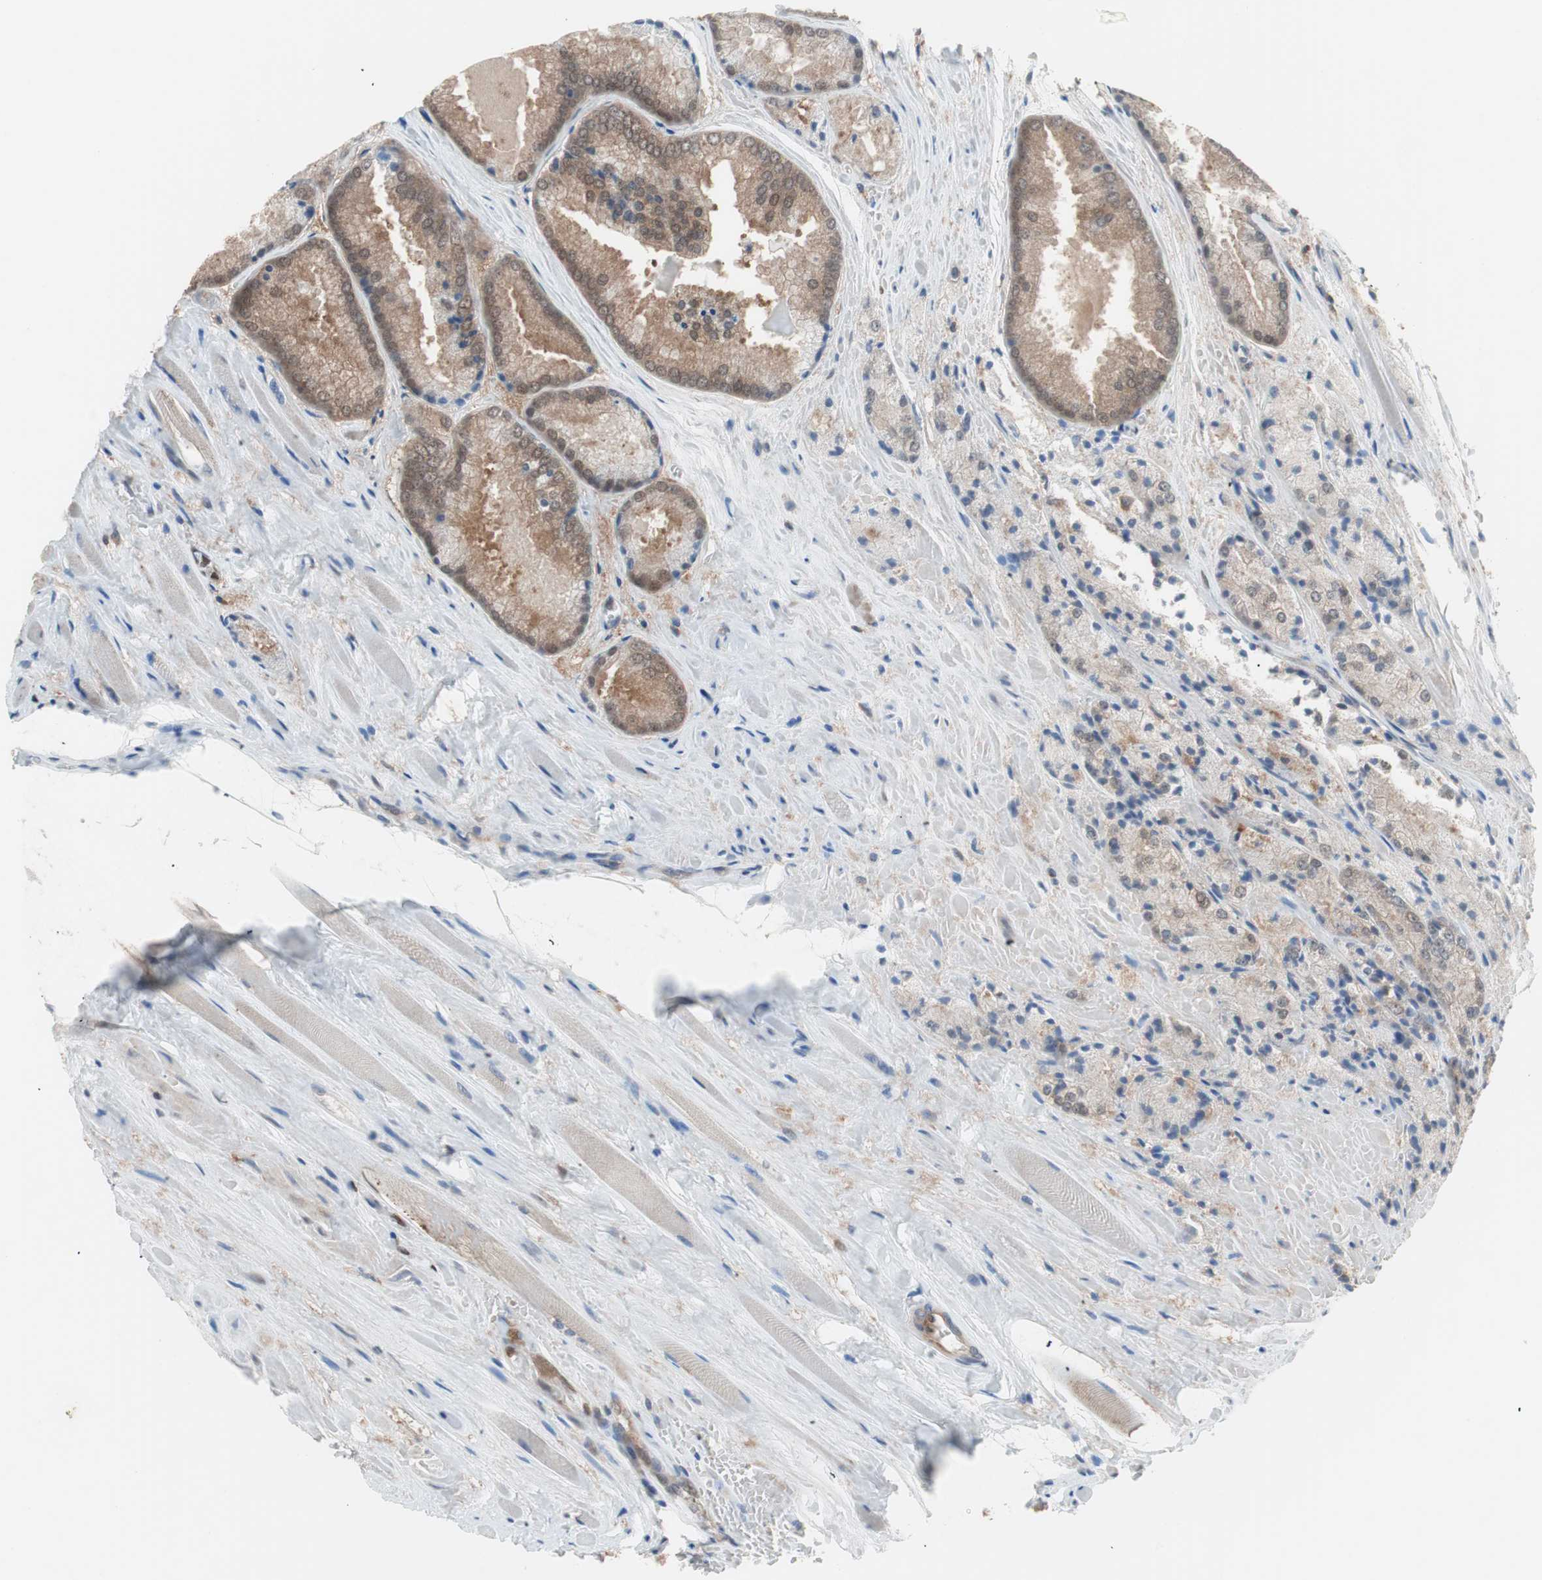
{"staining": {"intensity": "weak", "quantity": "25%-75%", "location": "cytoplasmic/membranous"}, "tissue": "prostate cancer", "cell_type": "Tumor cells", "image_type": "cancer", "snomed": [{"axis": "morphology", "description": "Adenocarcinoma, Low grade"}, {"axis": "topography", "description": "Prostate"}], "caption": "Protein expression by immunohistochemistry (IHC) demonstrates weak cytoplasmic/membranous expression in about 25%-75% of tumor cells in prostate adenocarcinoma (low-grade).", "gene": "GALT", "patient": {"sex": "male", "age": 64}}